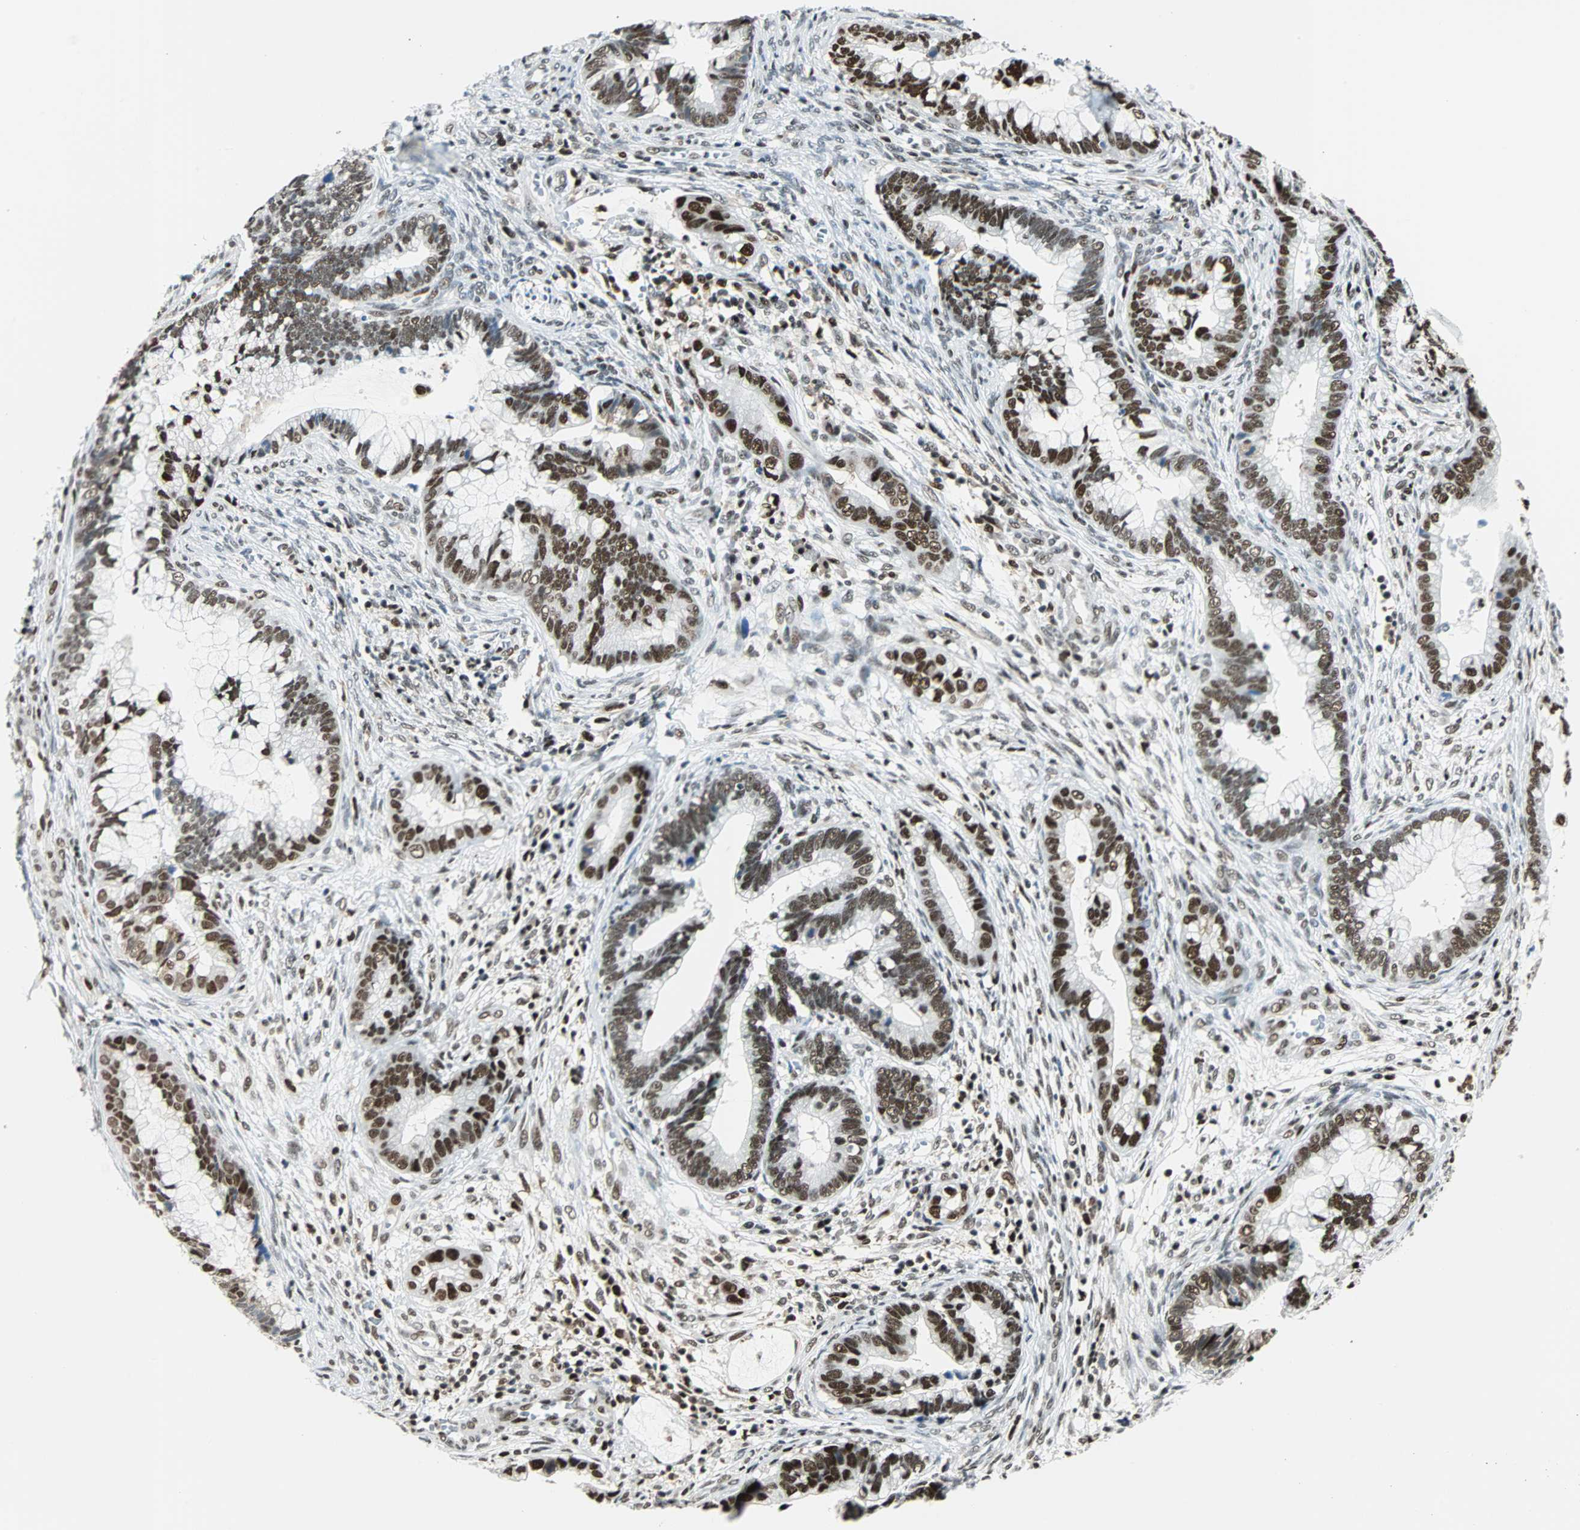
{"staining": {"intensity": "strong", "quantity": ">75%", "location": "nuclear"}, "tissue": "cervical cancer", "cell_type": "Tumor cells", "image_type": "cancer", "snomed": [{"axis": "morphology", "description": "Adenocarcinoma, NOS"}, {"axis": "topography", "description": "Cervix"}], "caption": "Protein positivity by IHC shows strong nuclear positivity in approximately >75% of tumor cells in cervical cancer.", "gene": "XRCC4", "patient": {"sex": "female", "age": 44}}